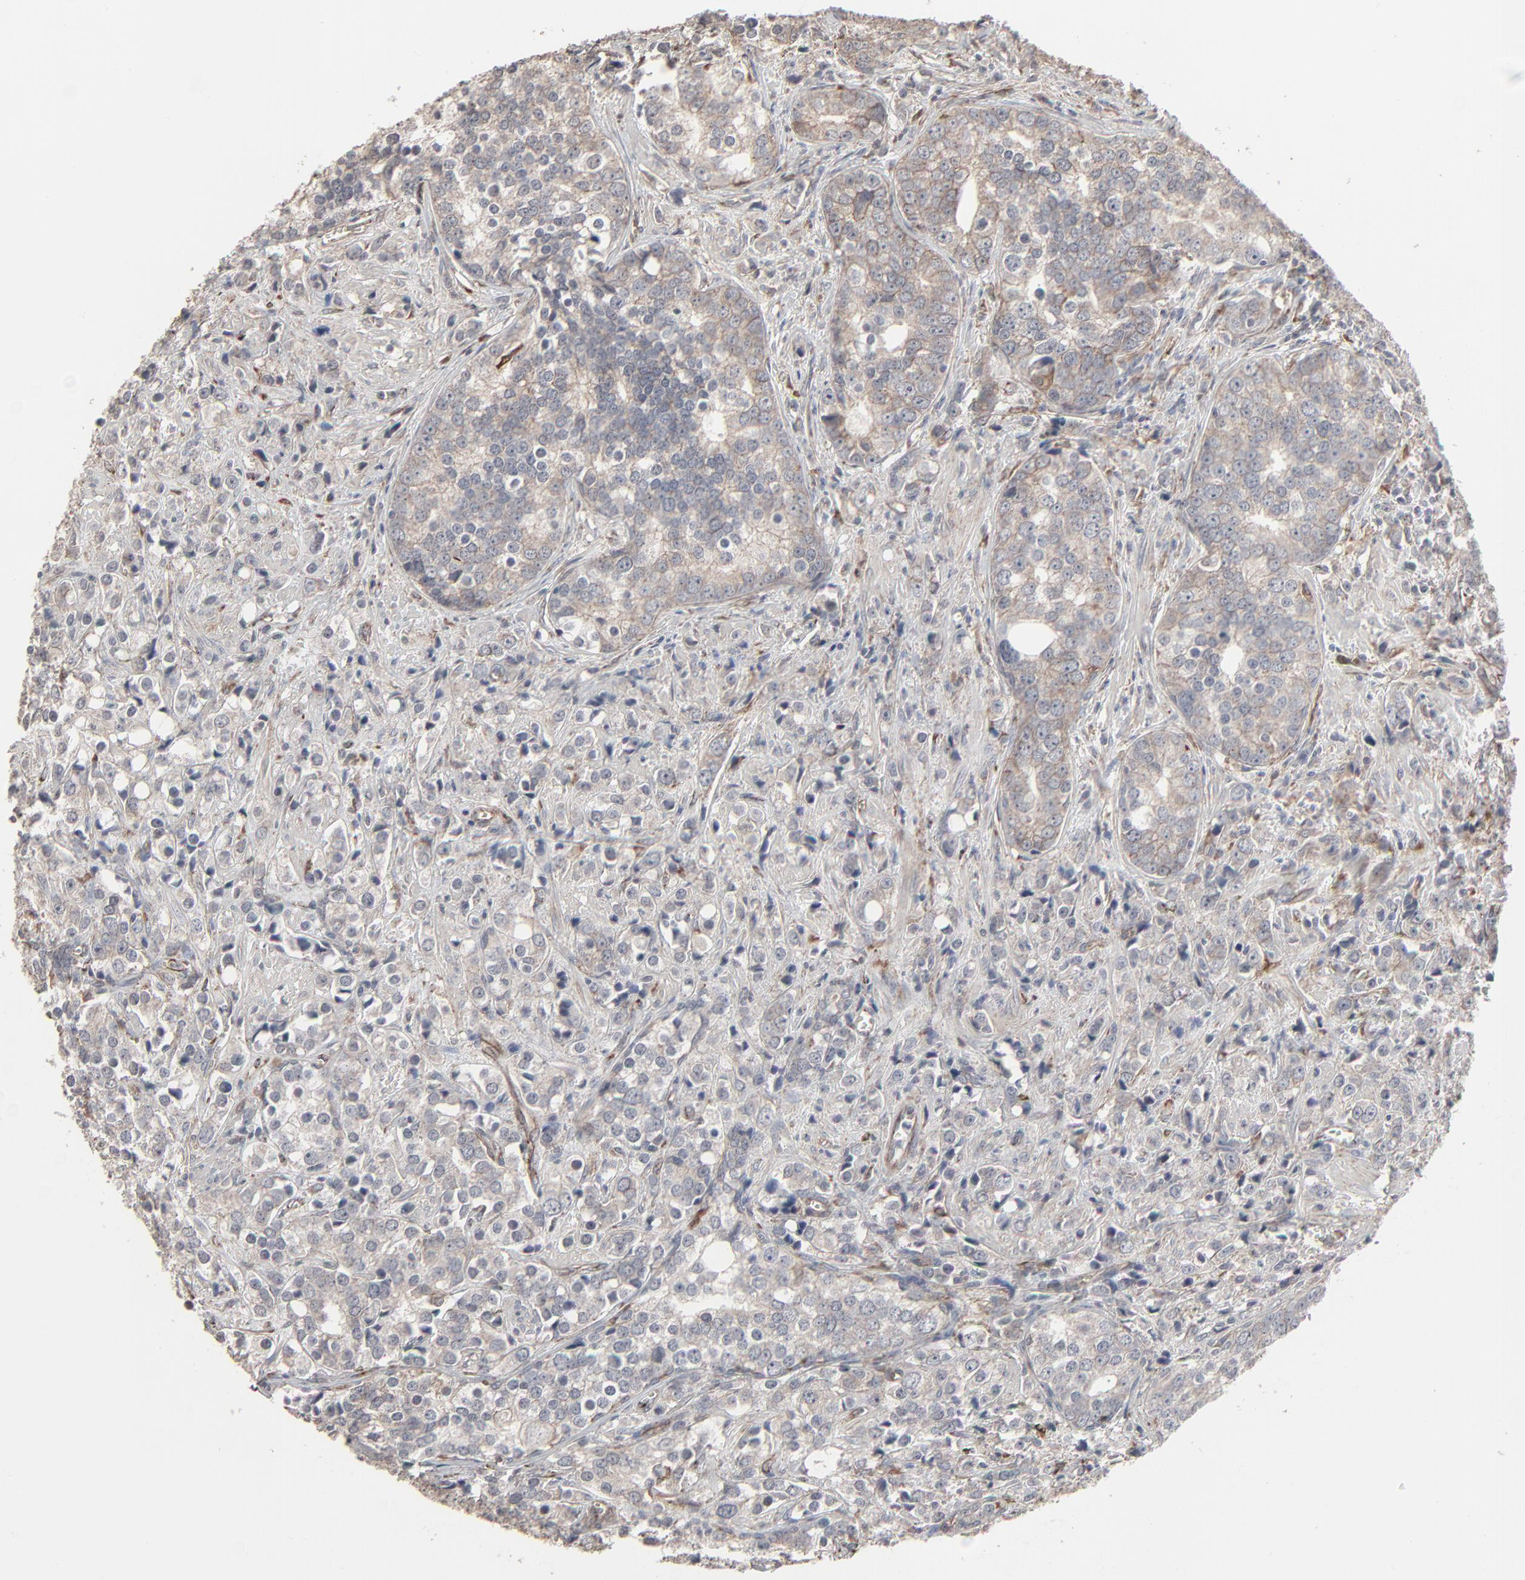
{"staining": {"intensity": "weak", "quantity": "<25%", "location": "cytoplasmic/membranous"}, "tissue": "prostate cancer", "cell_type": "Tumor cells", "image_type": "cancer", "snomed": [{"axis": "morphology", "description": "Adenocarcinoma, High grade"}, {"axis": "topography", "description": "Prostate"}], "caption": "The IHC micrograph has no significant positivity in tumor cells of prostate adenocarcinoma (high-grade) tissue.", "gene": "CTNND1", "patient": {"sex": "male", "age": 71}}